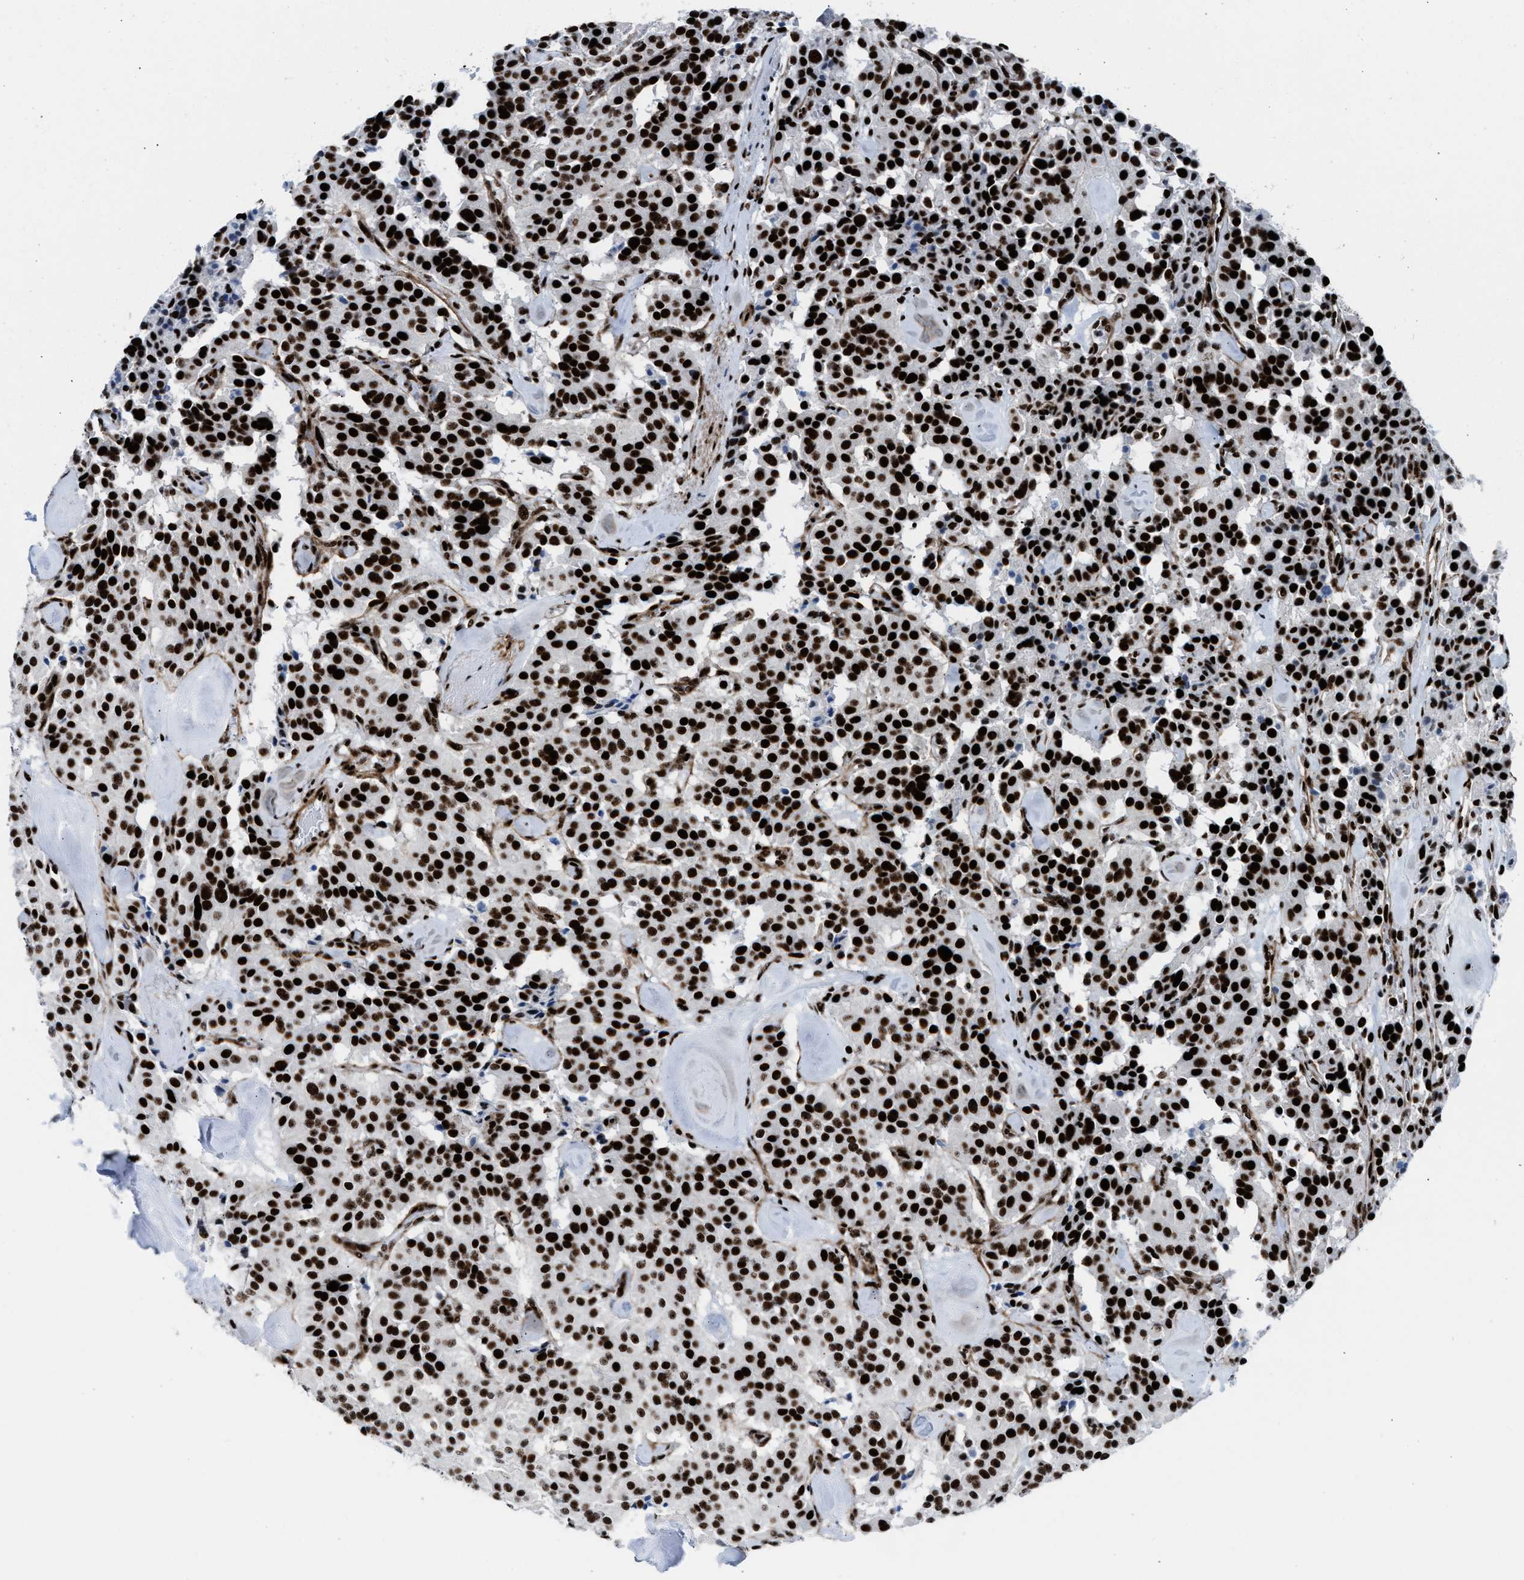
{"staining": {"intensity": "strong", "quantity": ">75%", "location": "nuclear"}, "tissue": "carcinoid", "cell_type": "Tumor cells", "image_type": "cancer", "snomed": [{"axis": "morphology", "description": "Carcinoid, malignant, NOS"}, {"axis": "topography", "description": "Lung"}], "caption": "Carcinoid (malignant) was stained to show a protein in brown. There is high levels of strong nuclear expression in about >75% of tumor cells.", "gene": "NONO", "patient": {"sex": "male", "age": 30}}